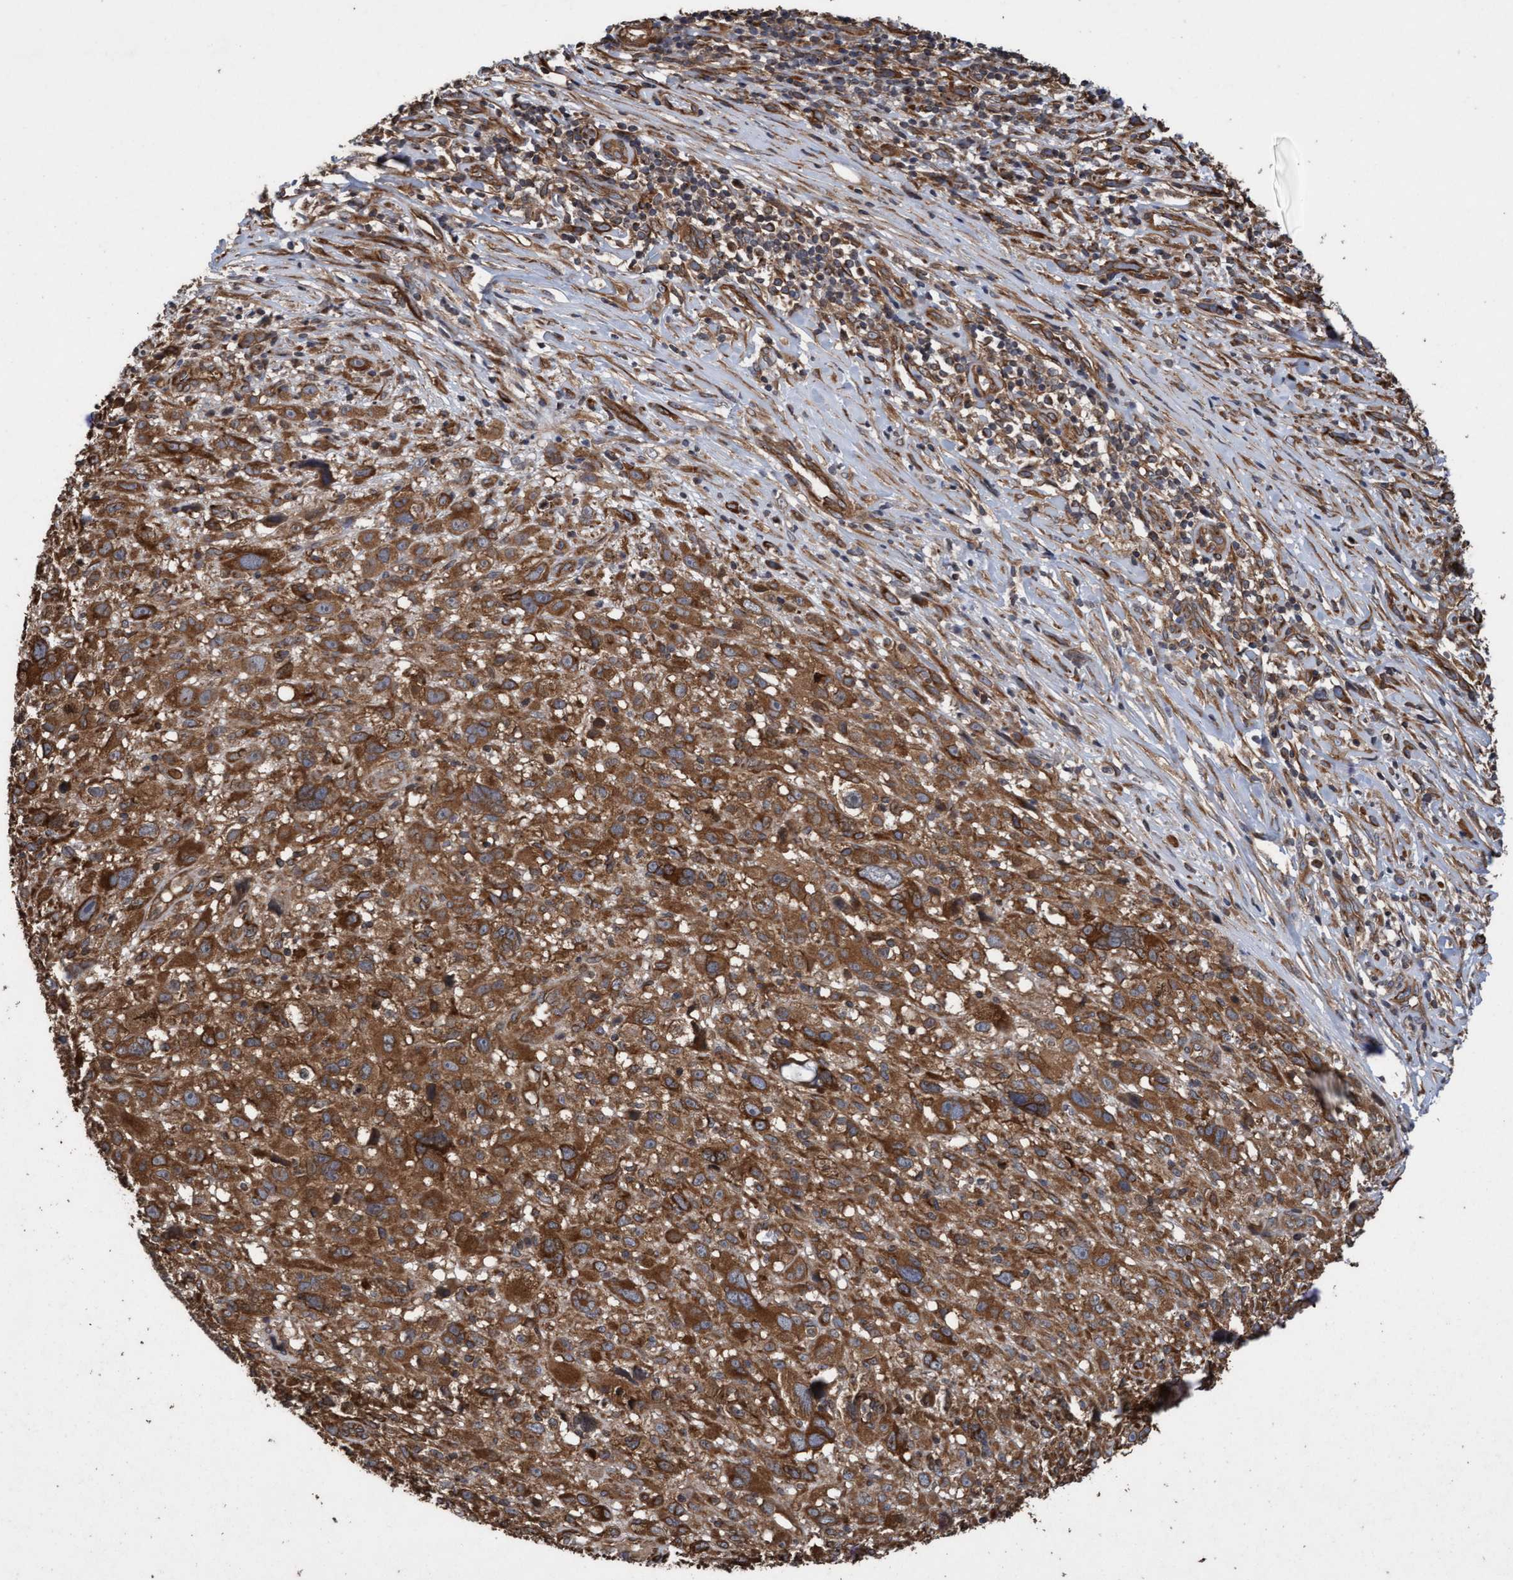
{"staining": {"intensity": "strong", "quantity": ">75%", "location": "cytoplasmic/membranous"}, "tissue": "melanoma", "cell_type": "Tumor cells", "image_type": "cancer", "snomed": [{"axis": "morphology", "description": "Malignant melanoma, NOS"}, {"axis": "topography", "description": "Skin"}], "caption": "Brown immunohistochemical staining in human malignant melanoma exhibits strong cytoplasmic/membranous positivity in approximately >75% of tumor cells.", "gene": "CDC42EP4", "patient": {"sex": "female", "age": 55}}